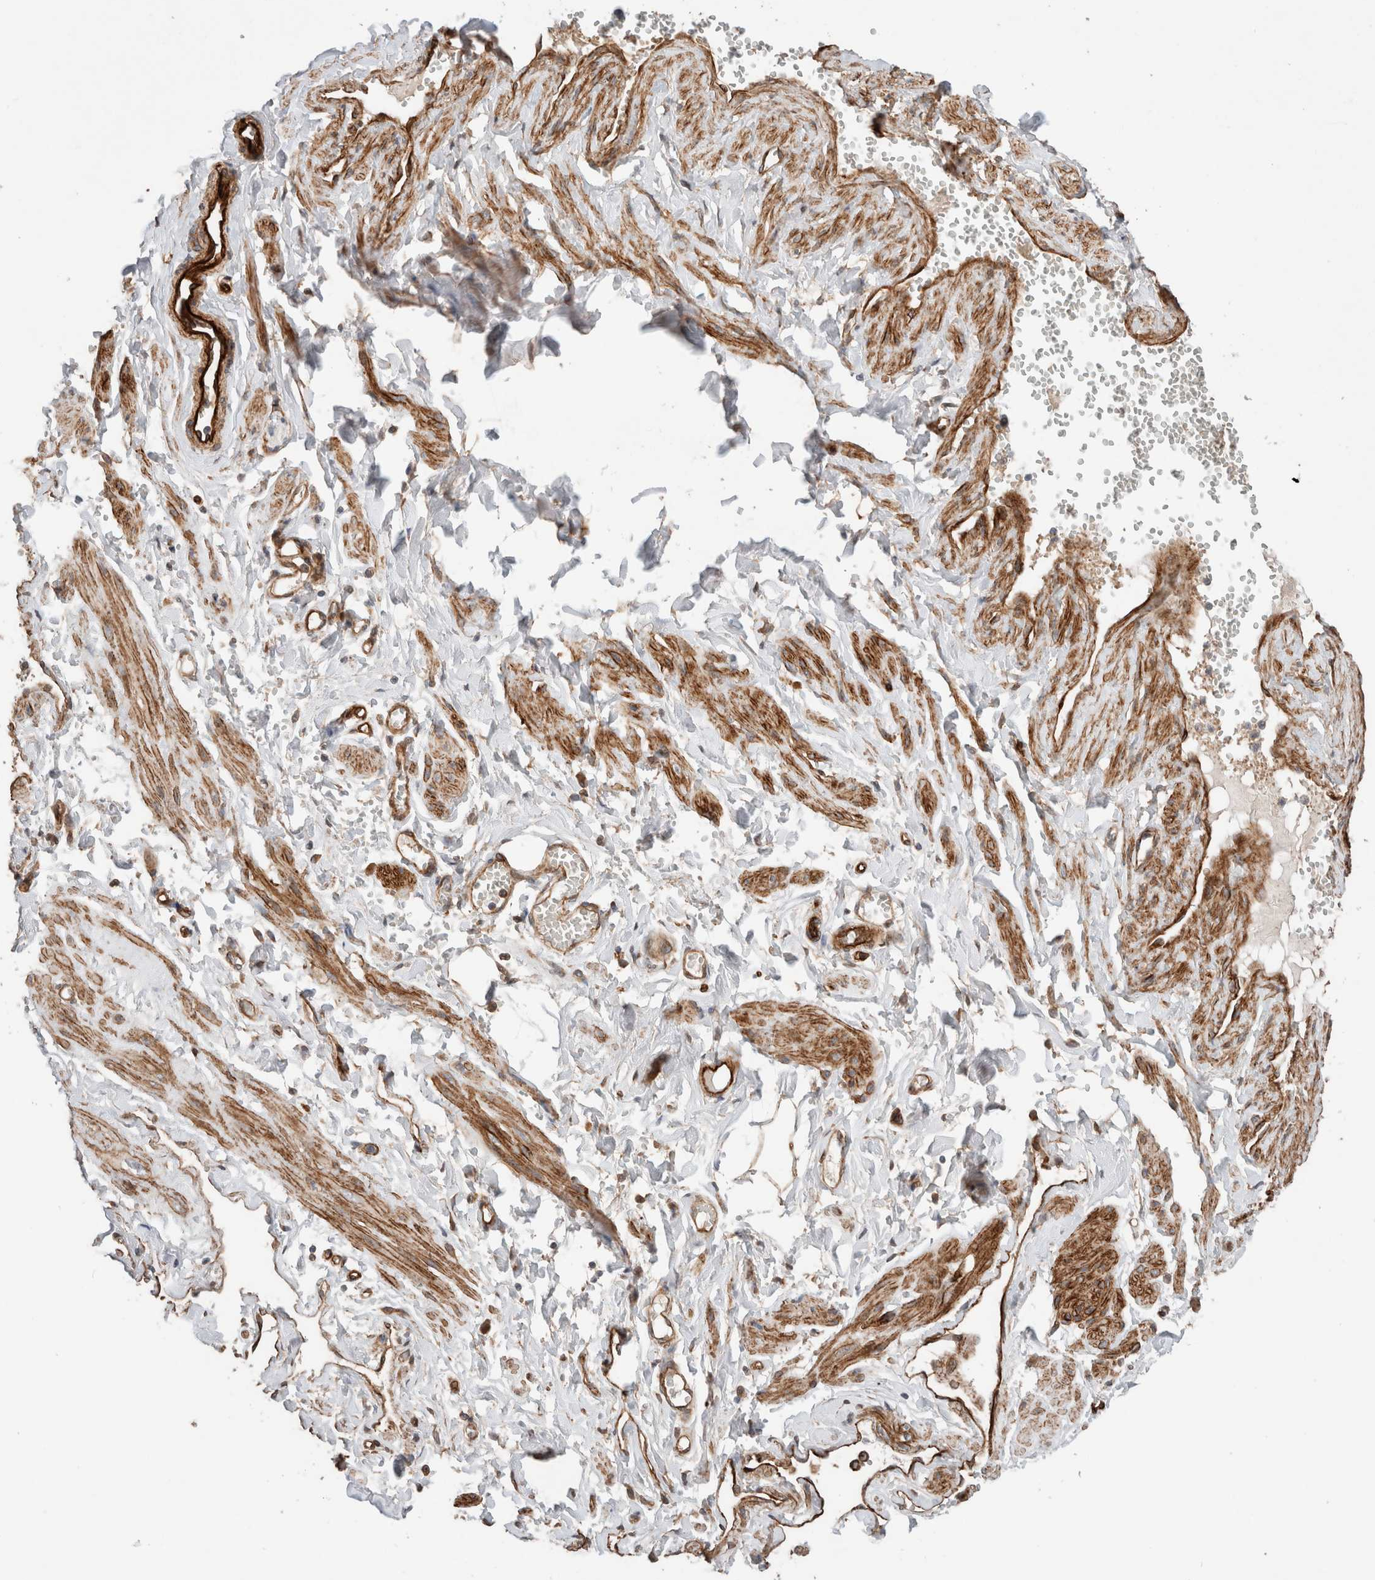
{"staining": {"intensity": "strong", "quantity": ">75%", "location": "cytoplasmic/membranous"}, "tissue": "adipose tissue", "cell_type": "Adipocytes", "image_type": "normal", "snomed": [{"axis": "morphology", "description": "Normal tissue, NOS"}, {"axis": "topography", "description": "Vascular tissue"}, {"axis": "topography", "description": "Fallopian tube"}, {"axis": "topography", "description": "Ovary"}], "caption": "Human adipose tissue stained with a protein marker reveals strong staining in adipocytes.", "gene": "RAB32", "patient": {"sex": "female", "age": 67}}